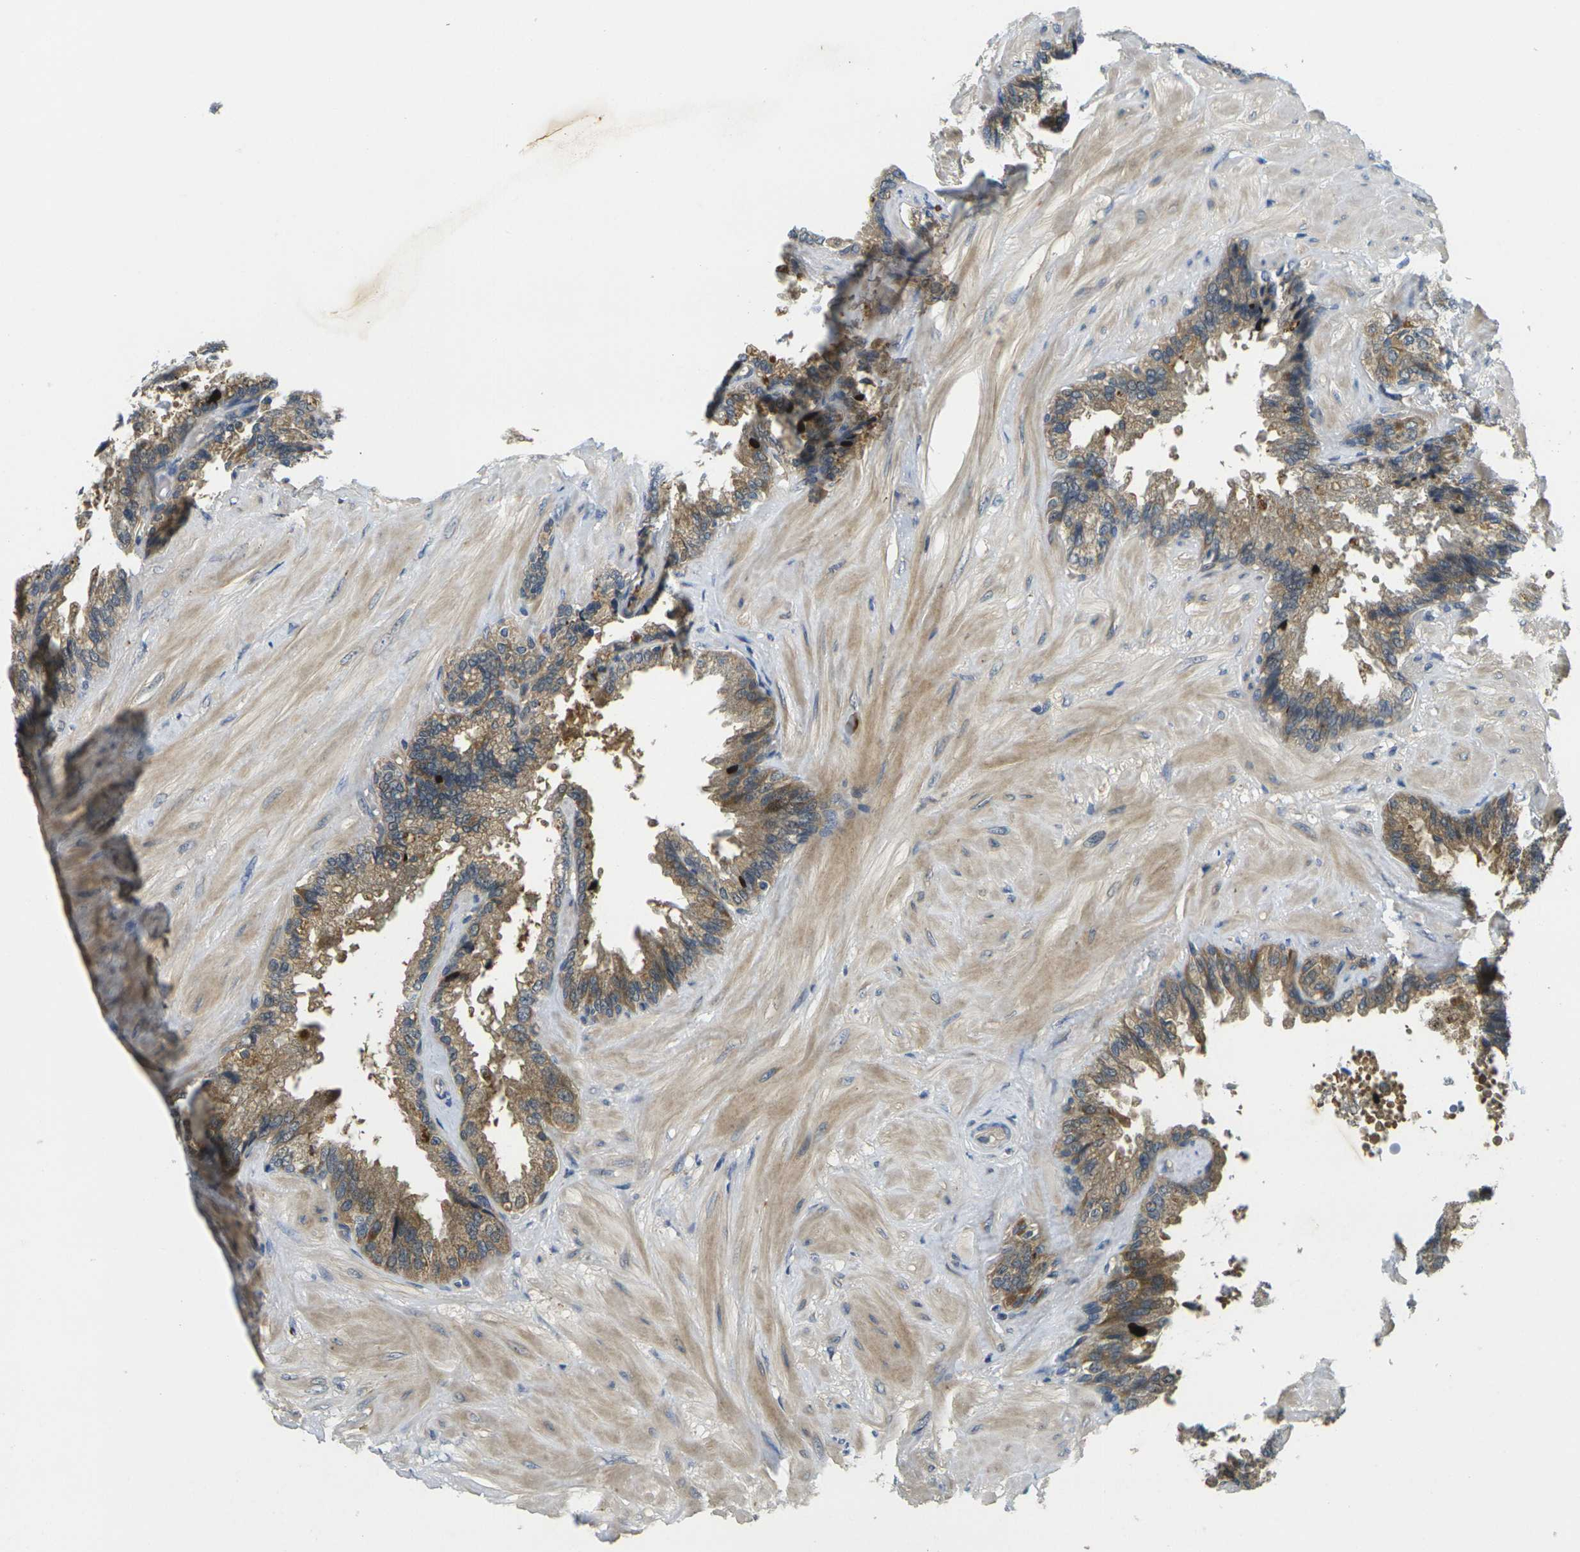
{"staining": {"intensity": "moderate", "quantity": ">75%", "location": "cytoplasmic/membranous"}, "tissue": "seminal vesicle", "cell_type": "Glandular cells", "image_type": "normal", "snomed": [{"axis": "morphology", "description": "Normal tissue, NOS"}, {"axis": "topography", "description": "Seminal veicle"}], "caption": "Immunohistochemistry of unremarkable seminal vesicle shows medium levels of moderate cytoplasmic/membranous staining in approximately >75% of glandular cells.", "gene": "MINAR2", "patient": {"sex": "male", "age": 46}}